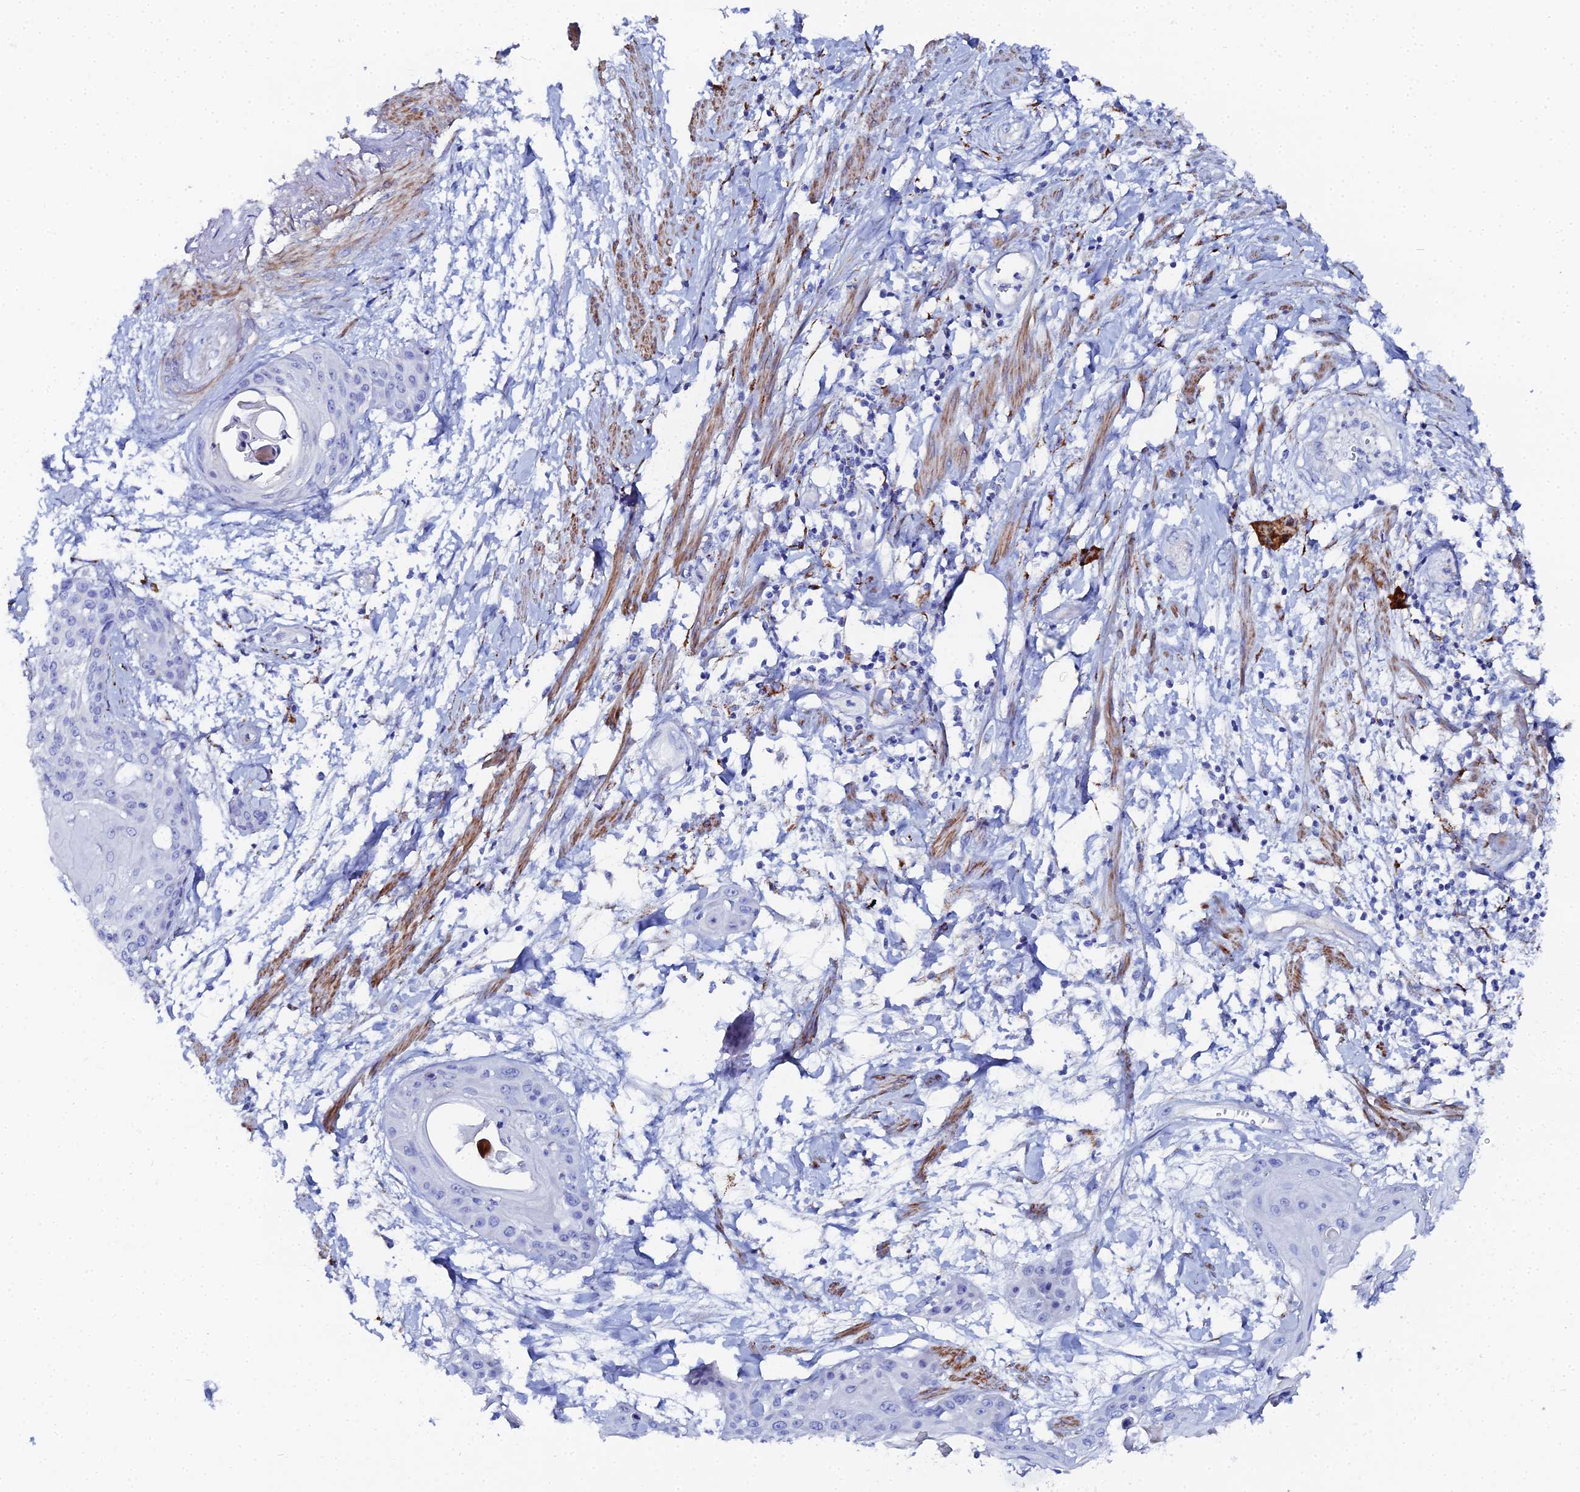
{"staining": {"intensity": "negative", "quantity": "none", "location": "none"}, "tissue": "cervical cancer", "cell_type": "Tumor cells", "image_type": "cancer", "snomed": [{"axis": "morphology", "description": "Squamous cell carcinoma, NOS"}, {"axis": "topography", "description": "Cervix"}], "caption": "IHC of human cervical squamous cell carcinoma displays no positivity in tumor cells. Nuclei are stained in blue.", "gene": "DHX34", "patient": {"sex": "female", "age": 57}}